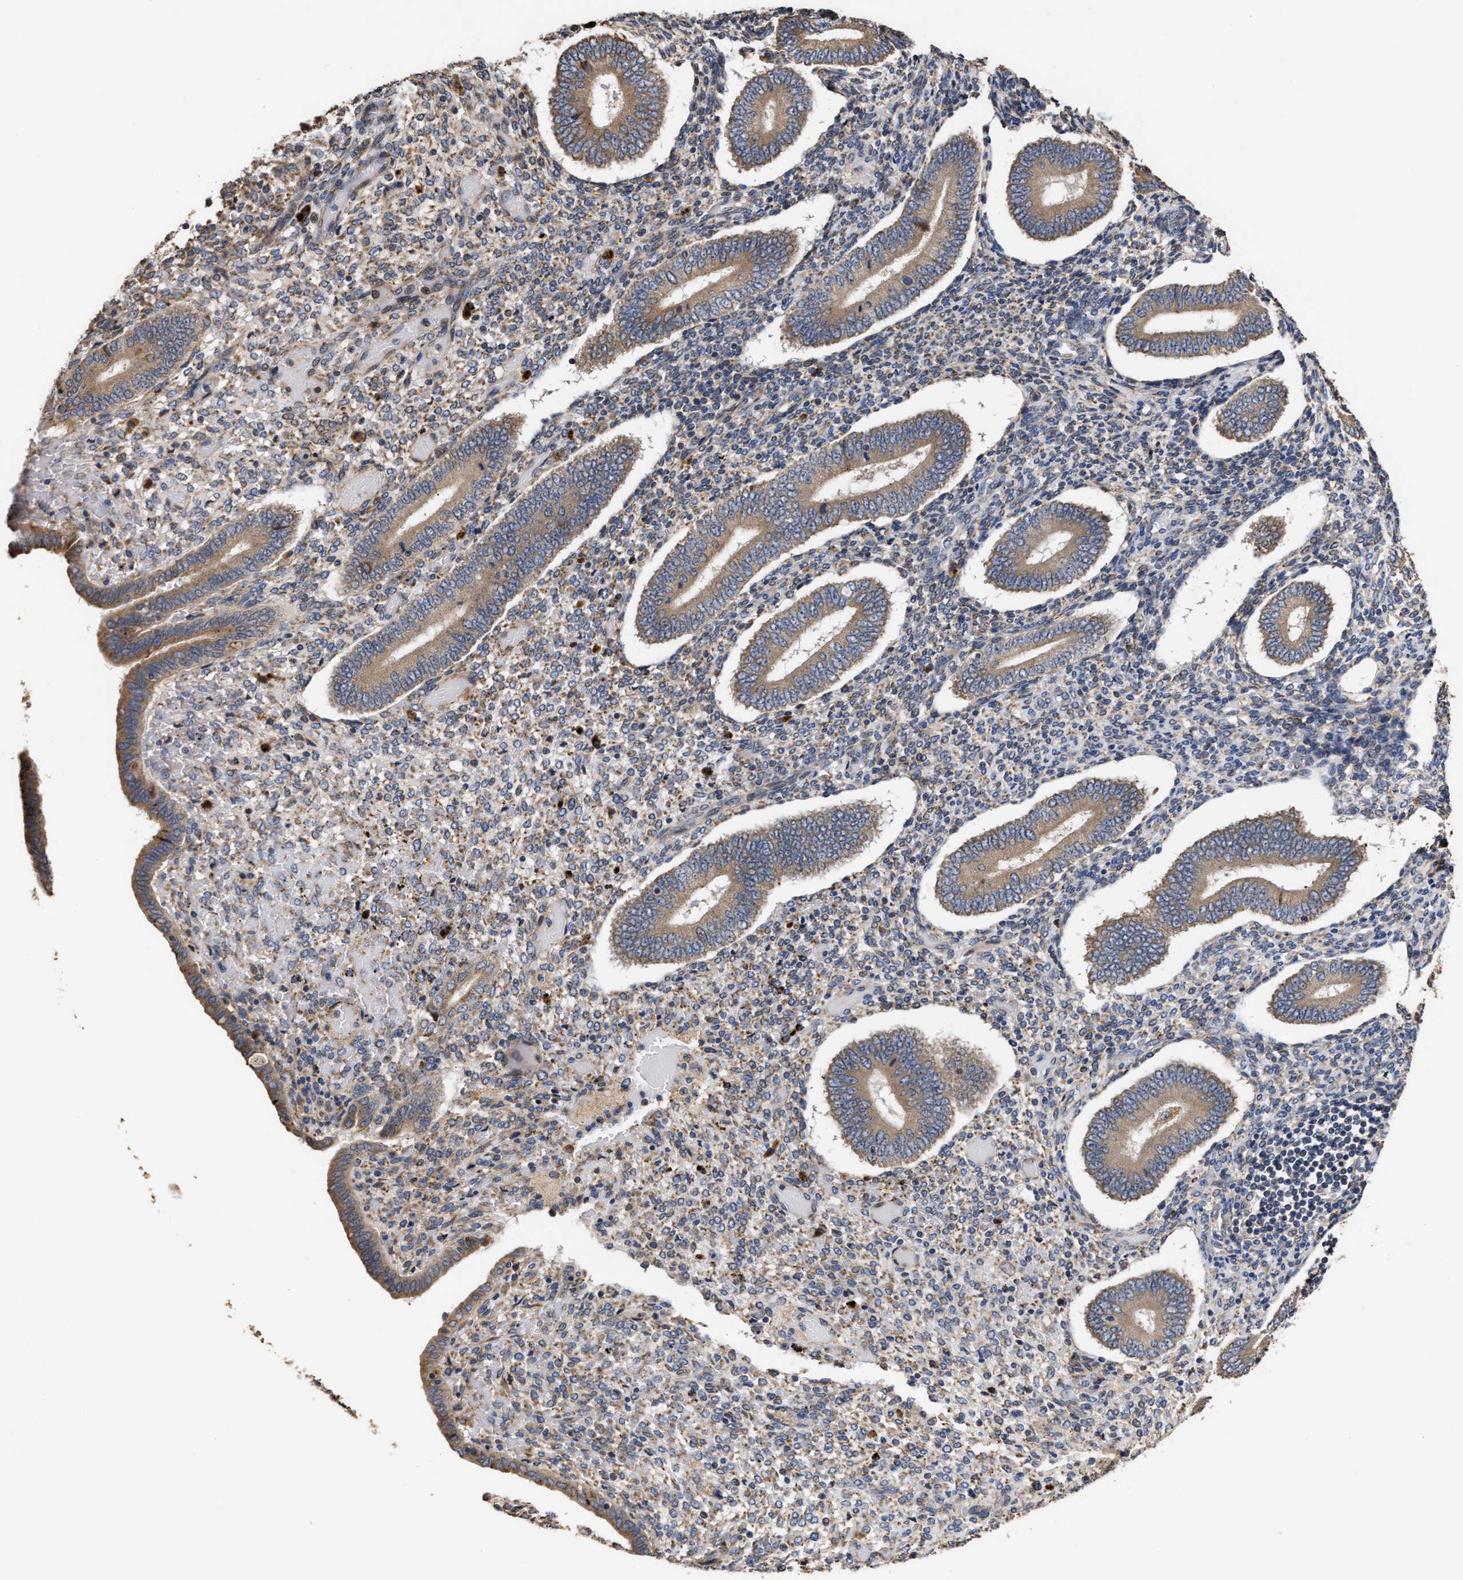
{"staining": {"intensity": "weak", "quantity": "25%-75%", "location": "cytoplasmic/membranous"}, "tissue": "endometrium", "cell_type": "Cells in endometrial stroma", "image_type": "normal", "snomed": [{"axis": "morphology", "description": "Normal tissue, NOS"}, {"axis": "topography", "description": "Endometrium"}], "caption": "DAB (3,3'-diaminobenzidine) immunohistochemical staining of benign endometrium displays weak cytoplasmic/membranous protein staining in approximately 25%-75% of cells in endometrial stroma.", "gene": "GOSR1", "patient": {"sex": "female", "age": 42}}